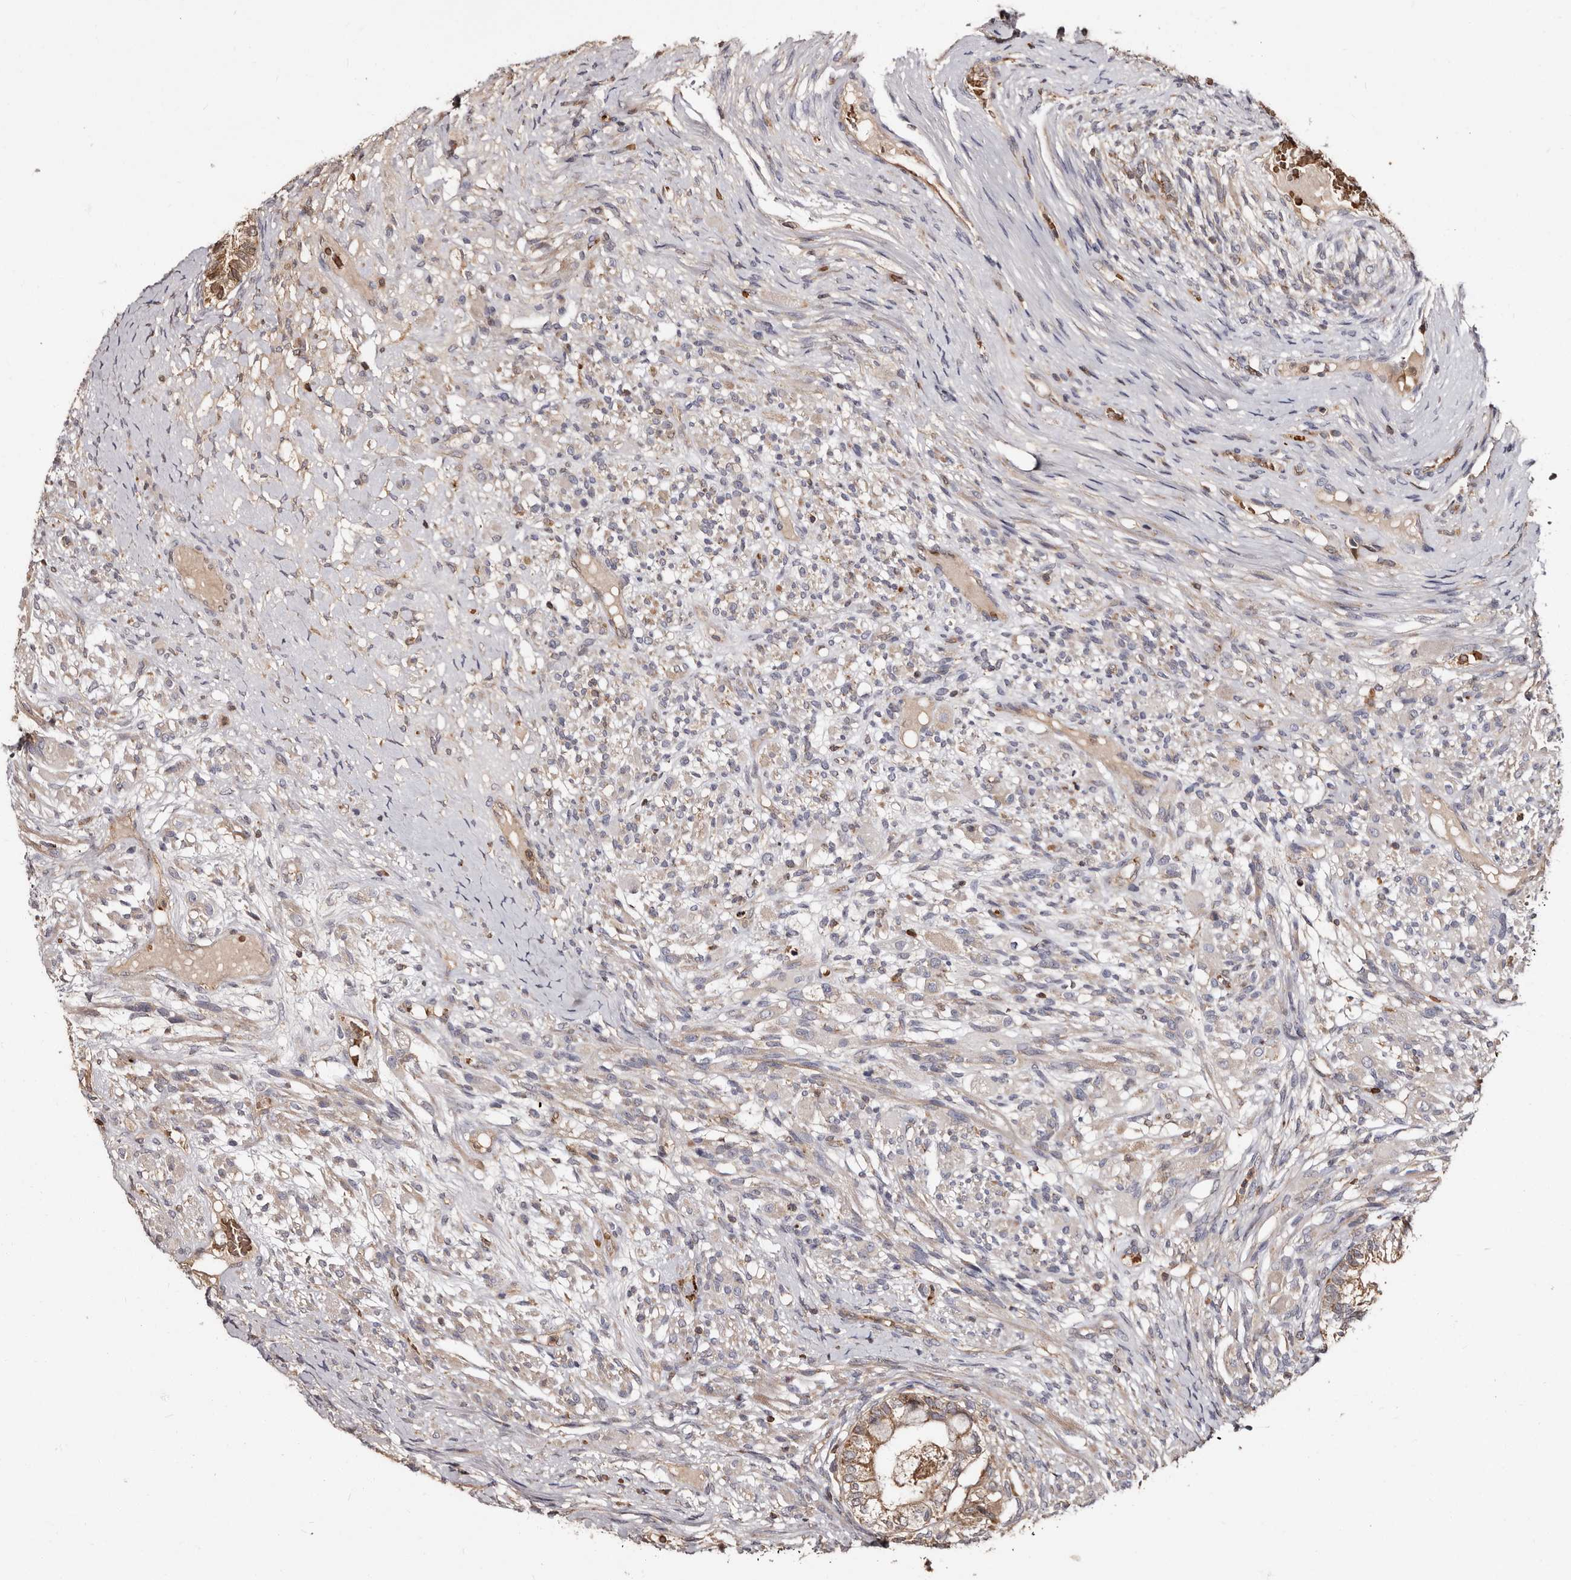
{"staining": {"intensity": "moderate", "quantity": "<25%", "location": "cytoplasmic/membranous"}, "tissue": "testis cancer", "cell_type": "Tumor cells", "image_type": "cancer", "snomed": [{"axis": "morphology", "description": "Seminoma, NOS"}, {"axis": "morphology", "description": "Carcinoma, Embryonal, NOS"}, {"axis": "topography", "description": "Testis"}], "caption": "Human embryonal carcinoma (testis) stained for a protein (brown) displays moderate cytoplasmic/membranous positive staining in approximately <25% of tumor cells.", "gene": "BAX", "patient": {"sex": "male", "age": 28}}